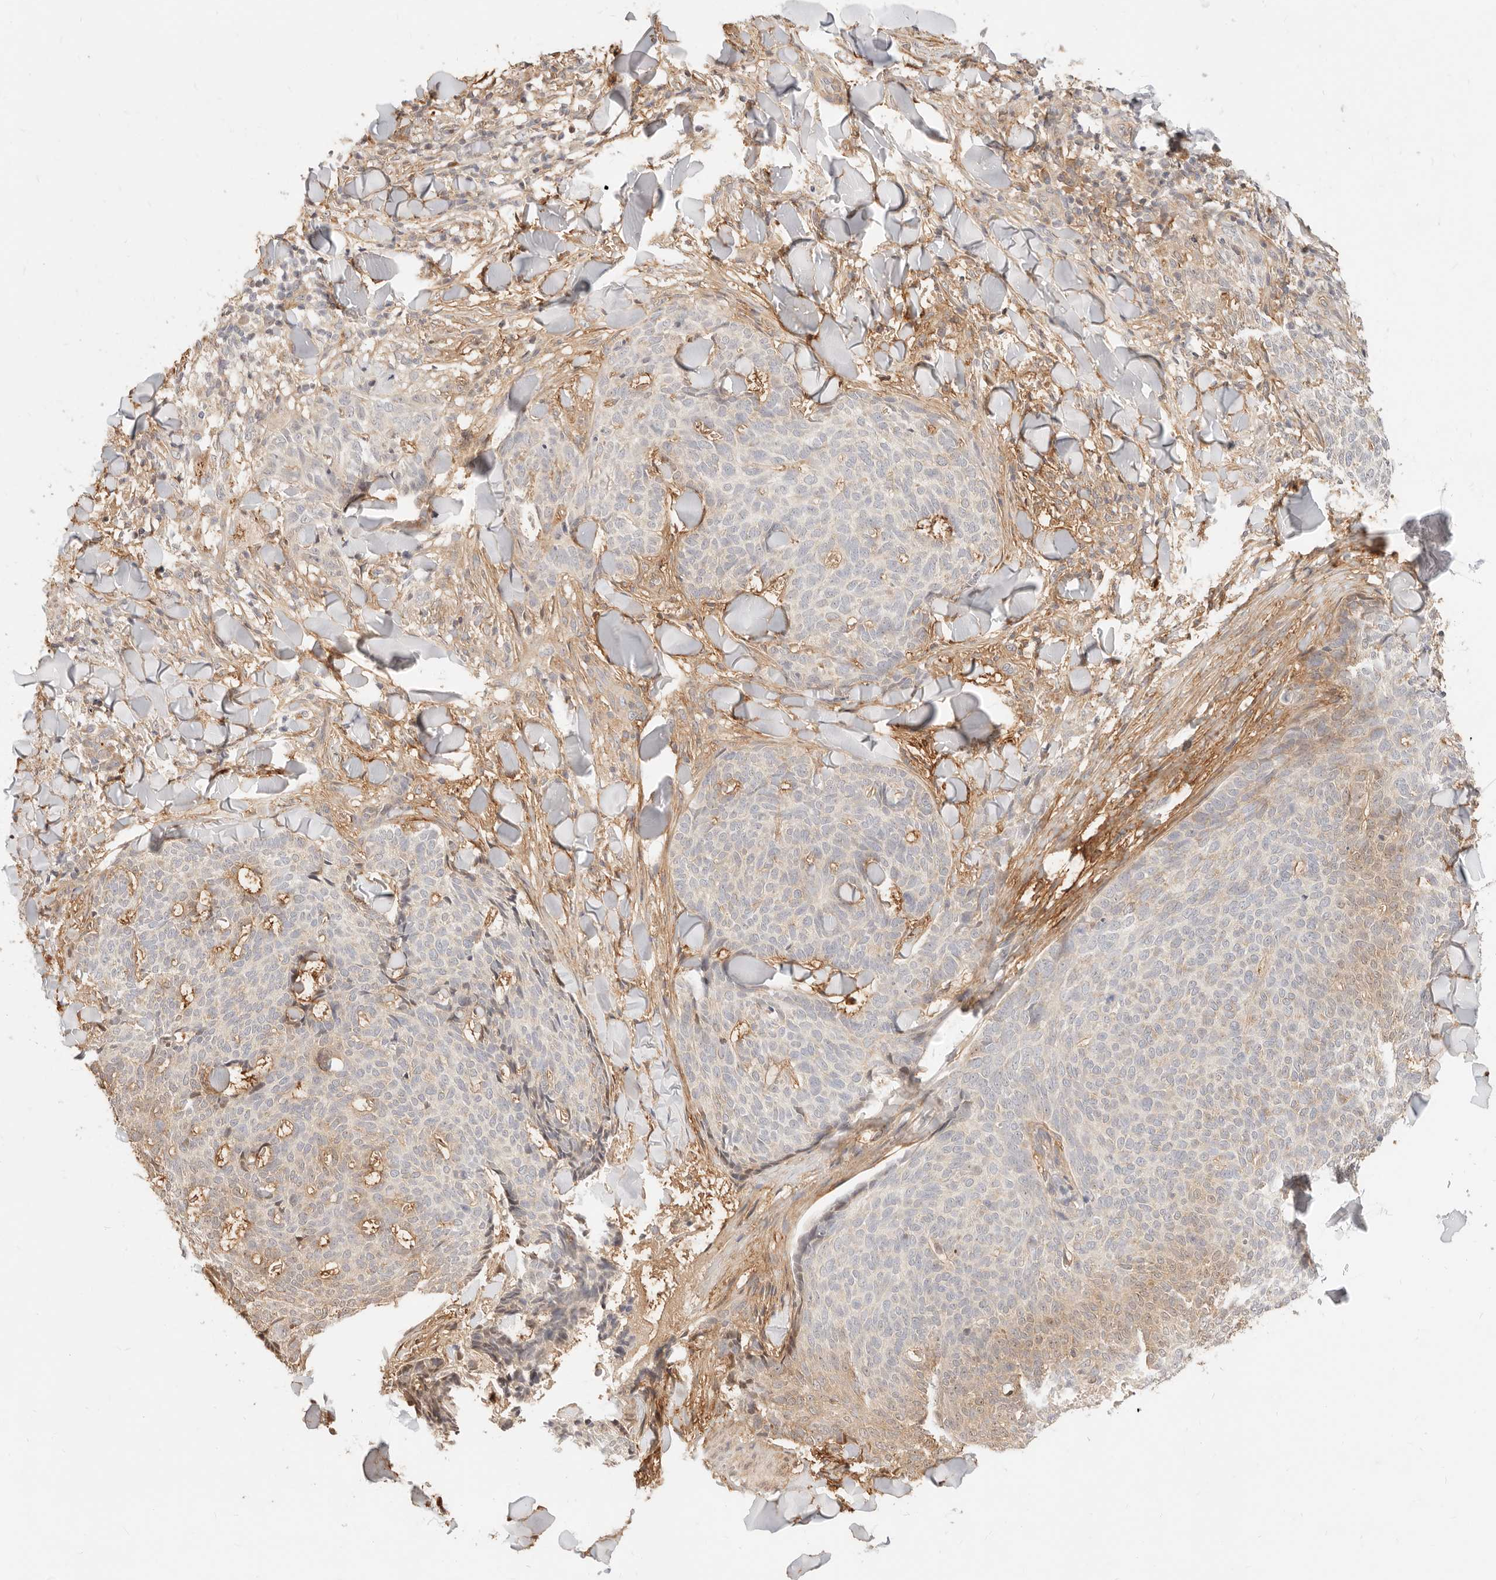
{"staining": {"intensity": "weak", "quantity": "<25%", "location": "cytoplasmic/membranous"}, "tissue": "skin cancer", "cell_type": "Tumor cells", "image_type": "cancer", "snomed": [{"axis": "morphology", "description": "Normal tissue, NOS"}, {"axis": "morphology", "description": "Basal cell carcinoma"}, {"axis": "topography", "description": "Skin"}], "caption": "IHC photomicrograph of neoplastic tissue: skin basal cell carcinoma stained with DAB displays no significant protein staining in tumor cells.", "gene": "UBXN10", "patient": {"sex": "male", "age": 50}}